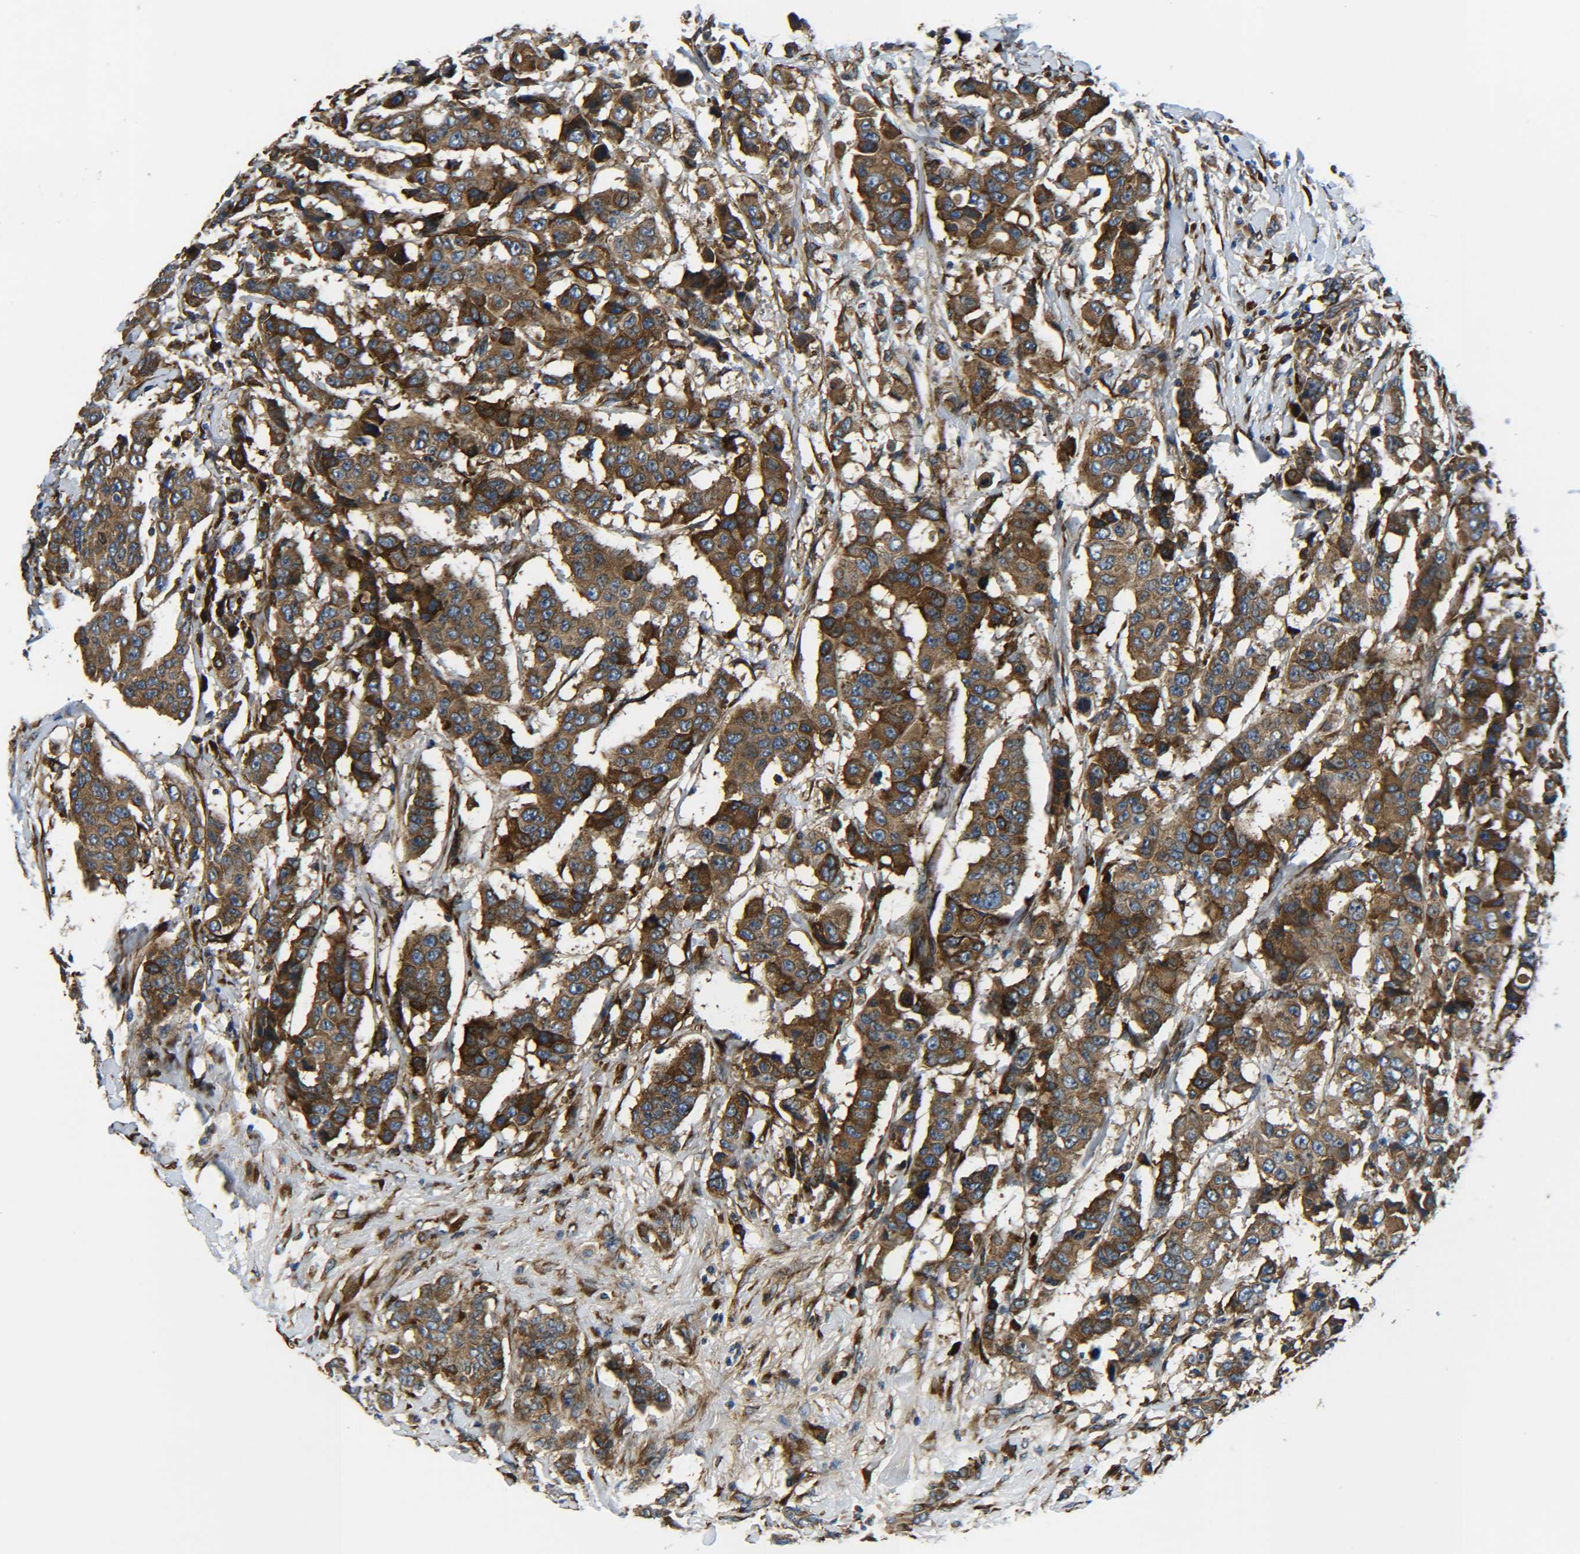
{"staining": {"intensity": "strong", "quantity": ">75%", "location": "cytoplasmic/membranous"}, "tissue": "breast cancer", "cell_type": "Tumor cells", "image_type": "cancer", "snomed": [{"axis": "morphology", "description": "Duct carcinoma"}, {"axis": "topography", "description": "Breast"}], "caption": "Immunohistochemical staining of breast cancer (invasive ductal carcinoma) demonstrates strong cytoplasmic/membranous protein positivity in approximately >75% of tumor cells.", "gene": "PREB", "patient": {"sex": "female", "age": 40}}